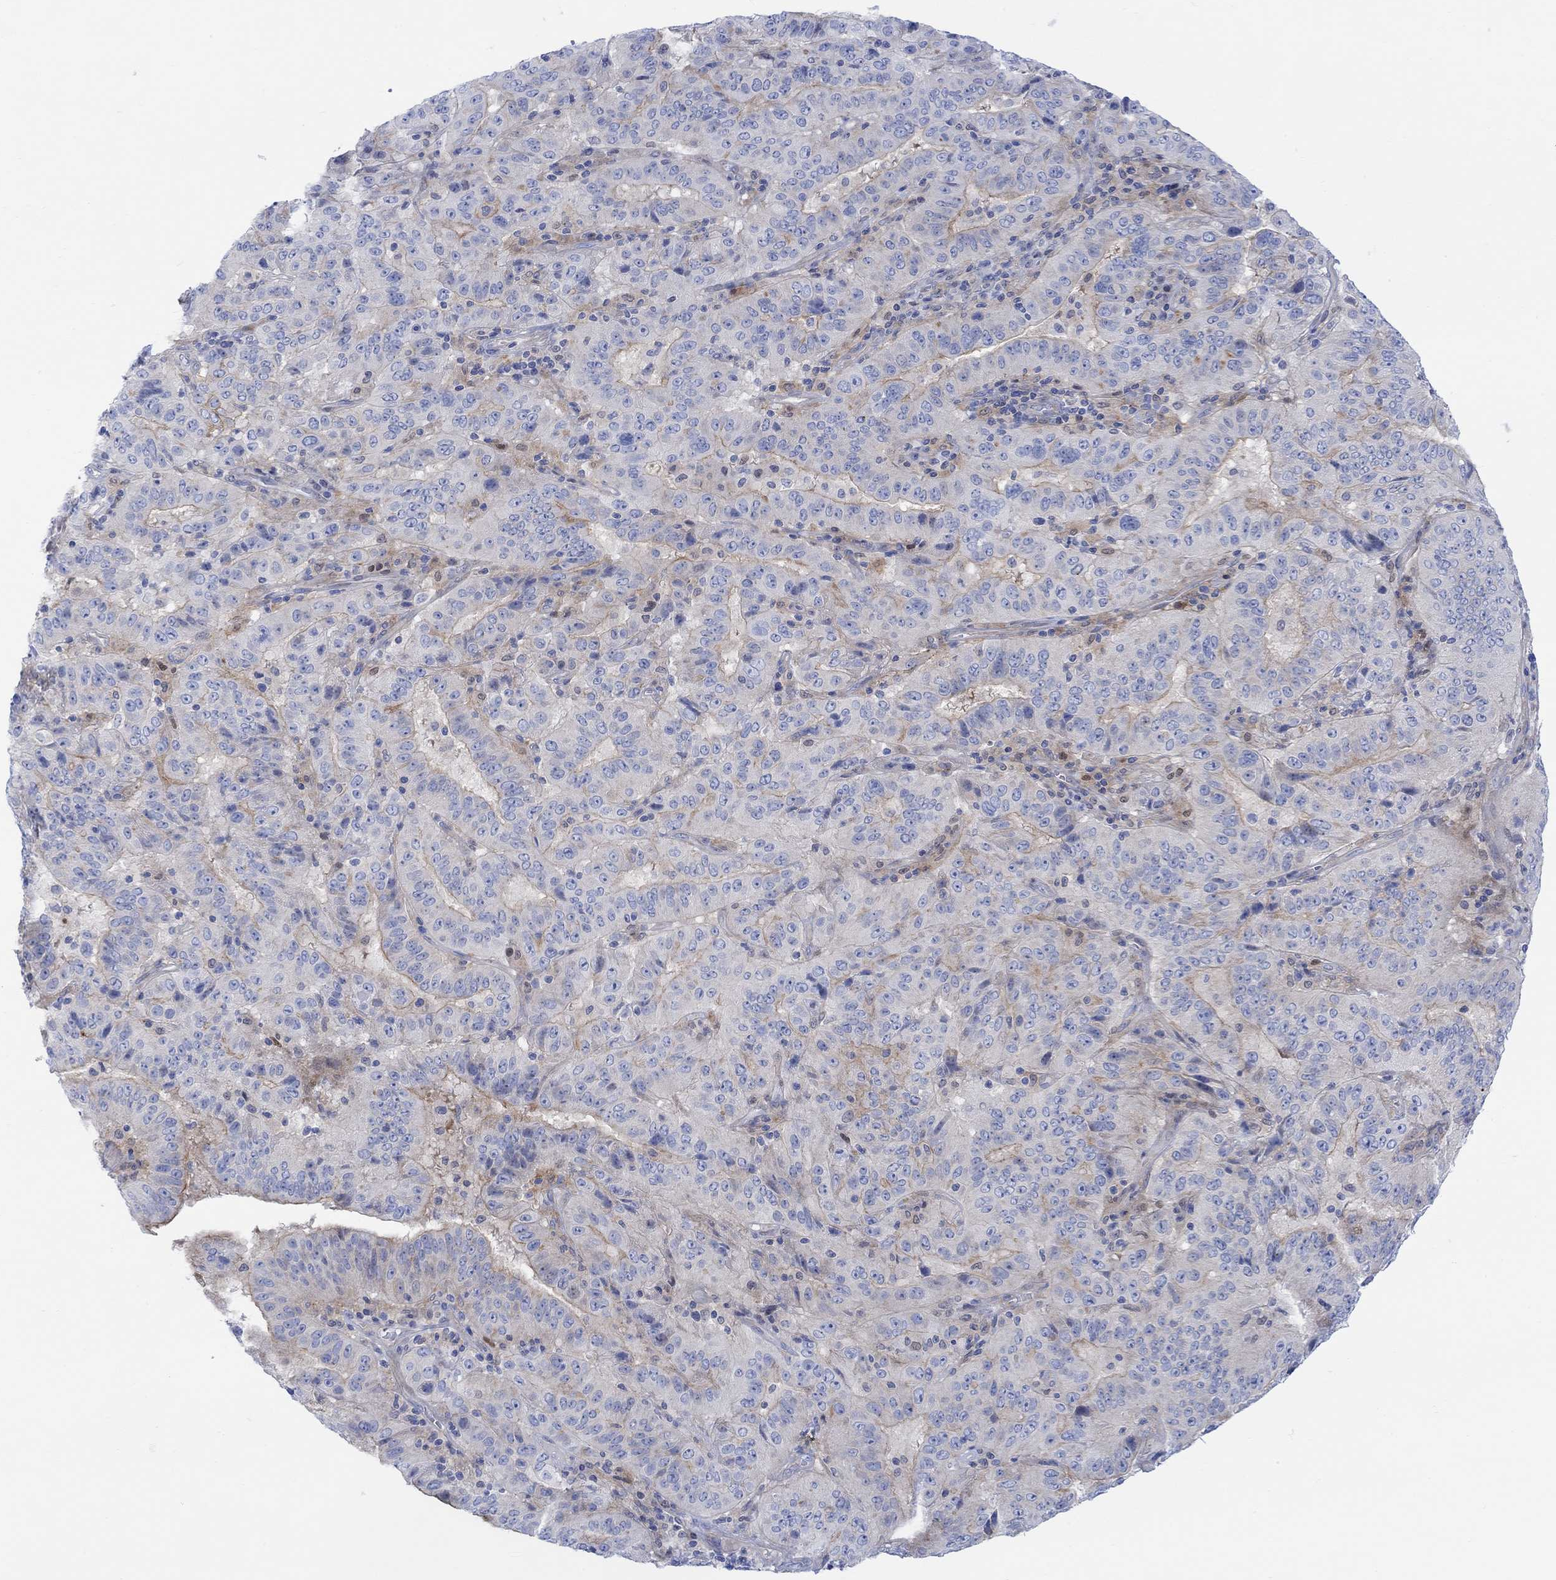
{"staining": {"intensity": "negative", "quantity": "none", "location": "none"}, "tissue": "pancreatic cancer", "cell_type": "Tumor cells", "image_type": "cancer", "snomed": [{"axis": "morphology", "description": "Adenocarcinoma, NOS"}, {"axis": "topography", "description": "Pancreas"}], "caption": "Adenocarcinoma (pancreatic) was stained to show a protein in brown. There is no significant positivity in tumor cells.", "gene": "TLDC2", "patient": {"sex": "male", "age": 63}}